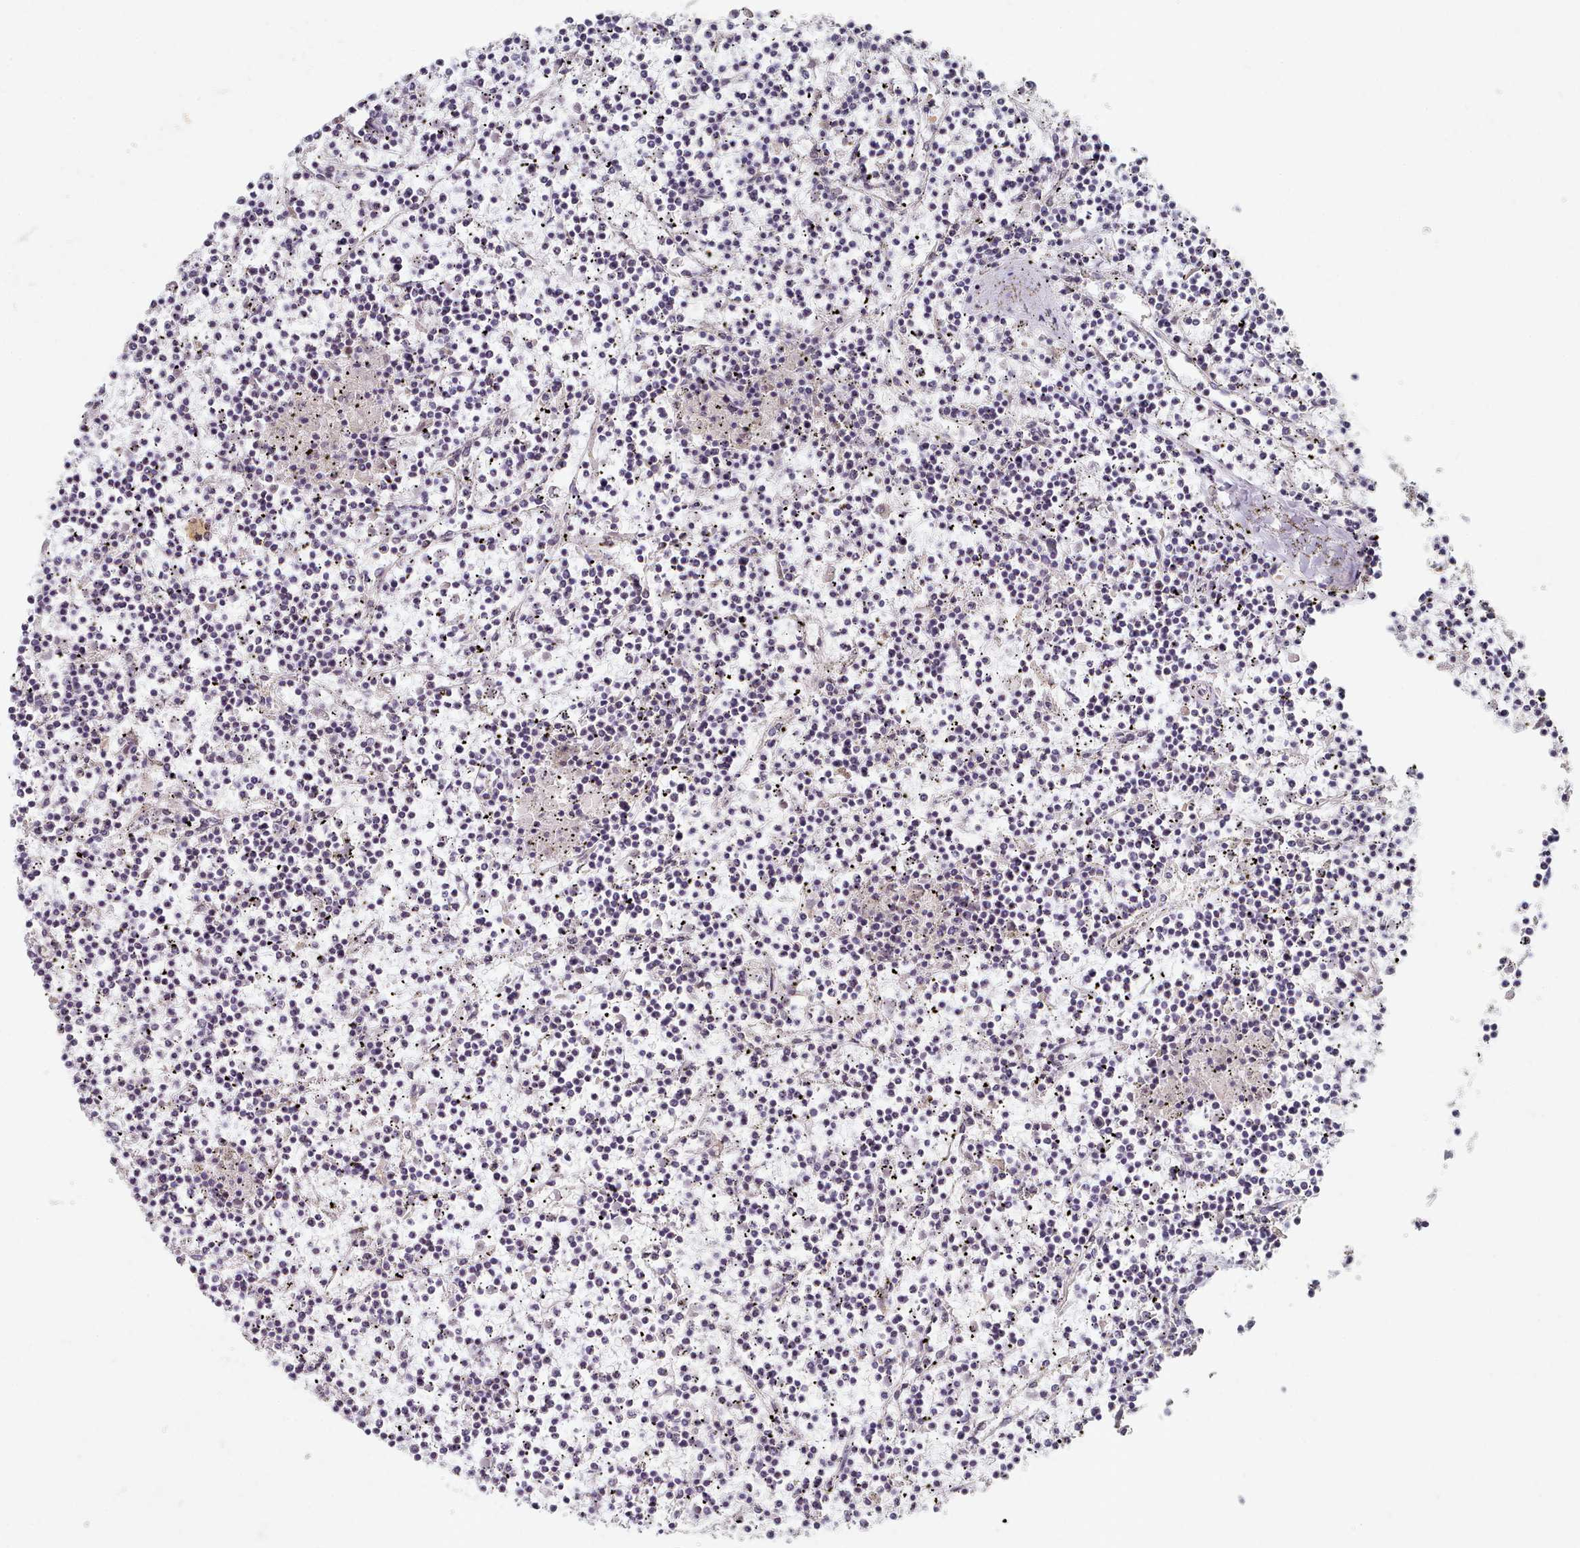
{"staining": {"intensity": "negative", "quantity": "none", "location": "none"}, "tissue": "lymphoma", "cell_type": "Tumor cells", "image_type": "cancer", "snomed": [{"axis": "morphology", "description": "Malignant lymphoma, non-Hodgkin's type, Low grade"}, {"axis": "topography", "description": "Spleen"}], "caption": "Tumor cells are negative for protein expression in human low-grade malignant lymphoma, non-Hodgkin's type.", "gene": "TYW1B", "patient": {"sex": "female", "age": 19}}